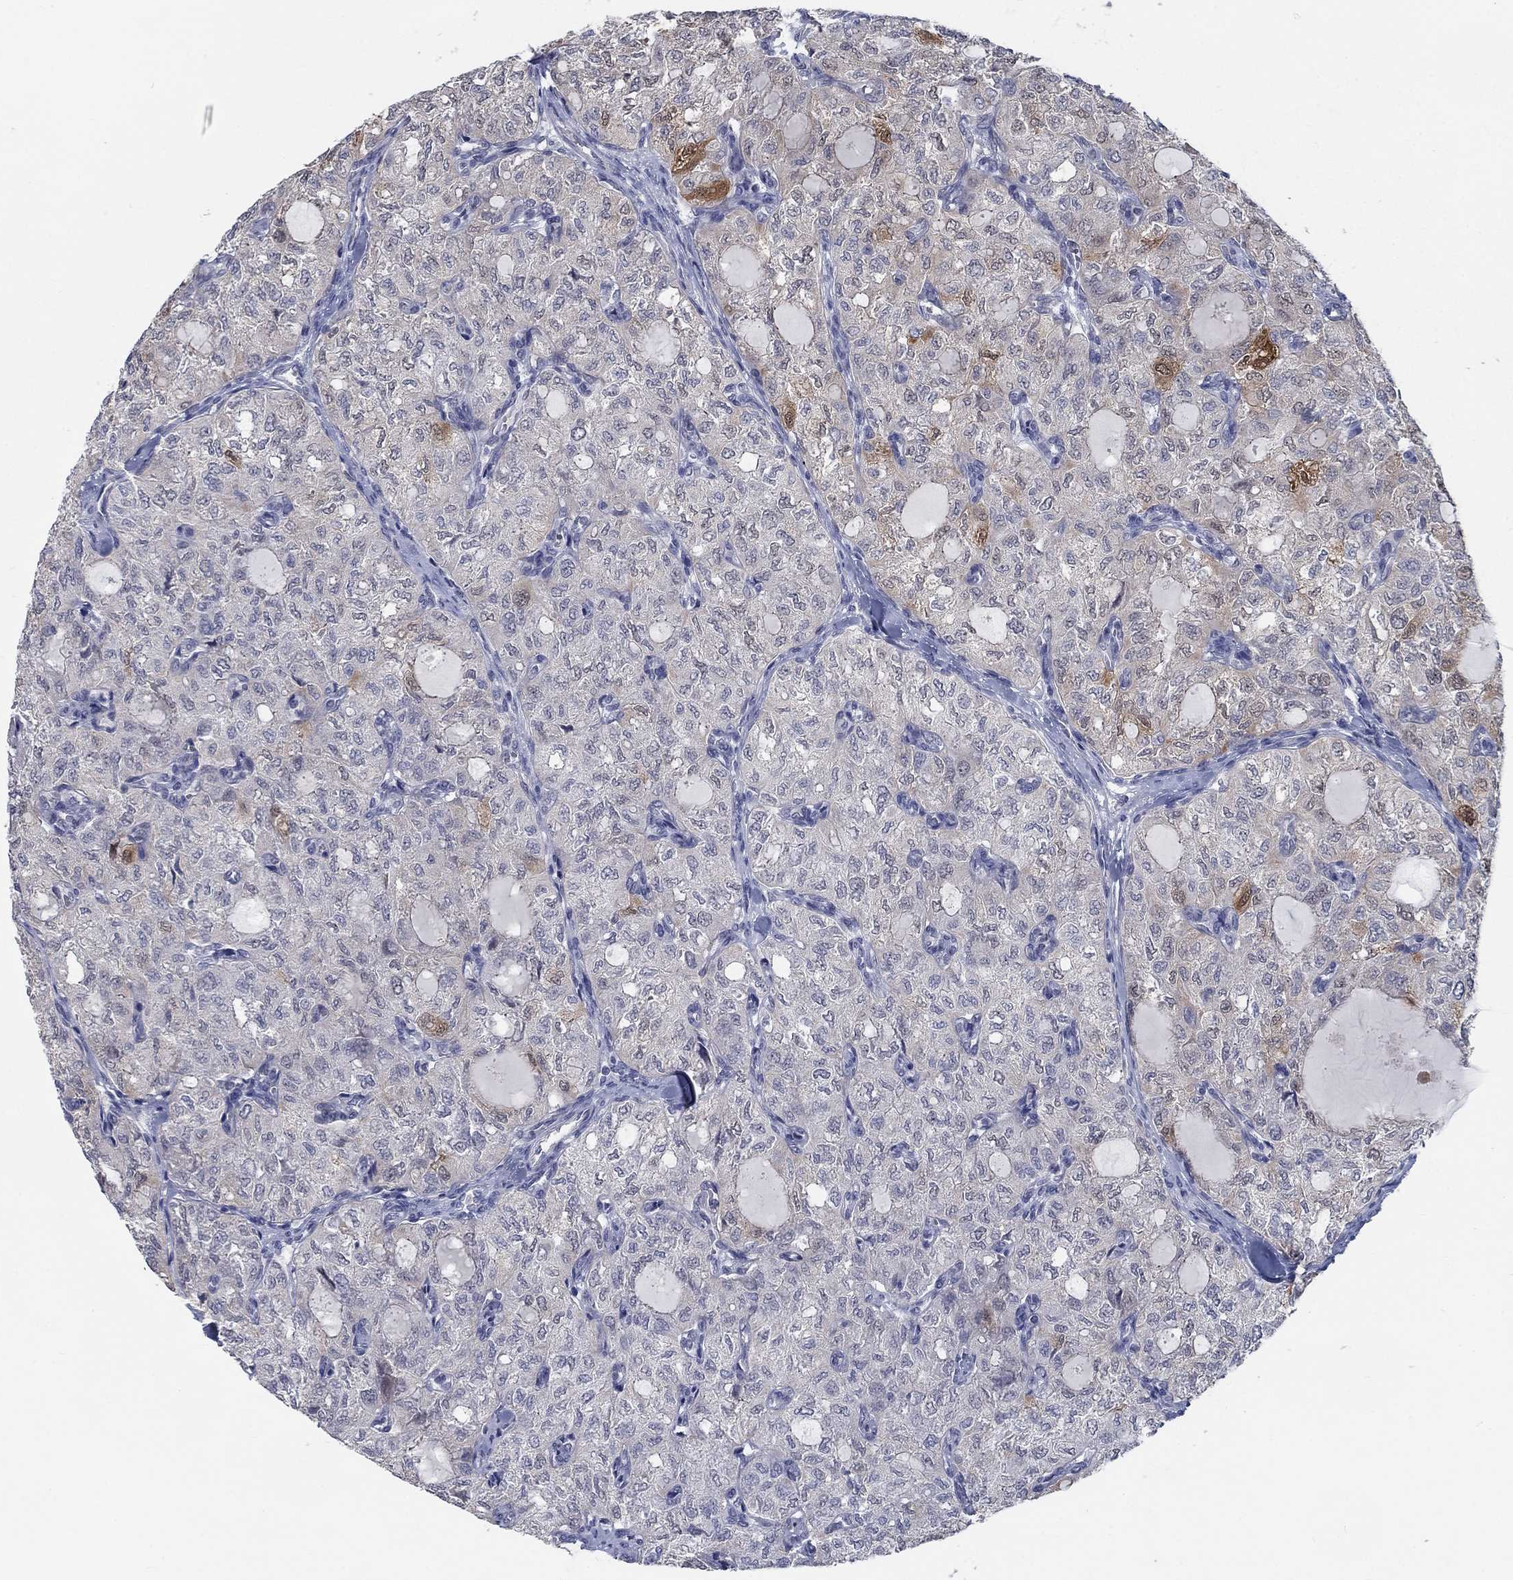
{"staining": {"intensity": "moderate", "quantity": "<25%", "location": "cytoplasmic/membranous,nuclear"}, "tissue": "thyroid cancer", "cell_type": "Tumor cells", "image_type": "cancer", "snomed": [{"axis": "morphology", "description": "Follicular adenoma carcinoma, NOS"}, {"axis": "topography", "description": "Thyroid gland"}], "caption": "Human thyroid cancer stained with a protein marker reveals moderate staining in tumor cells.", "gene": "MTSS2", "patient": {"sex": "male", "age": 75}}